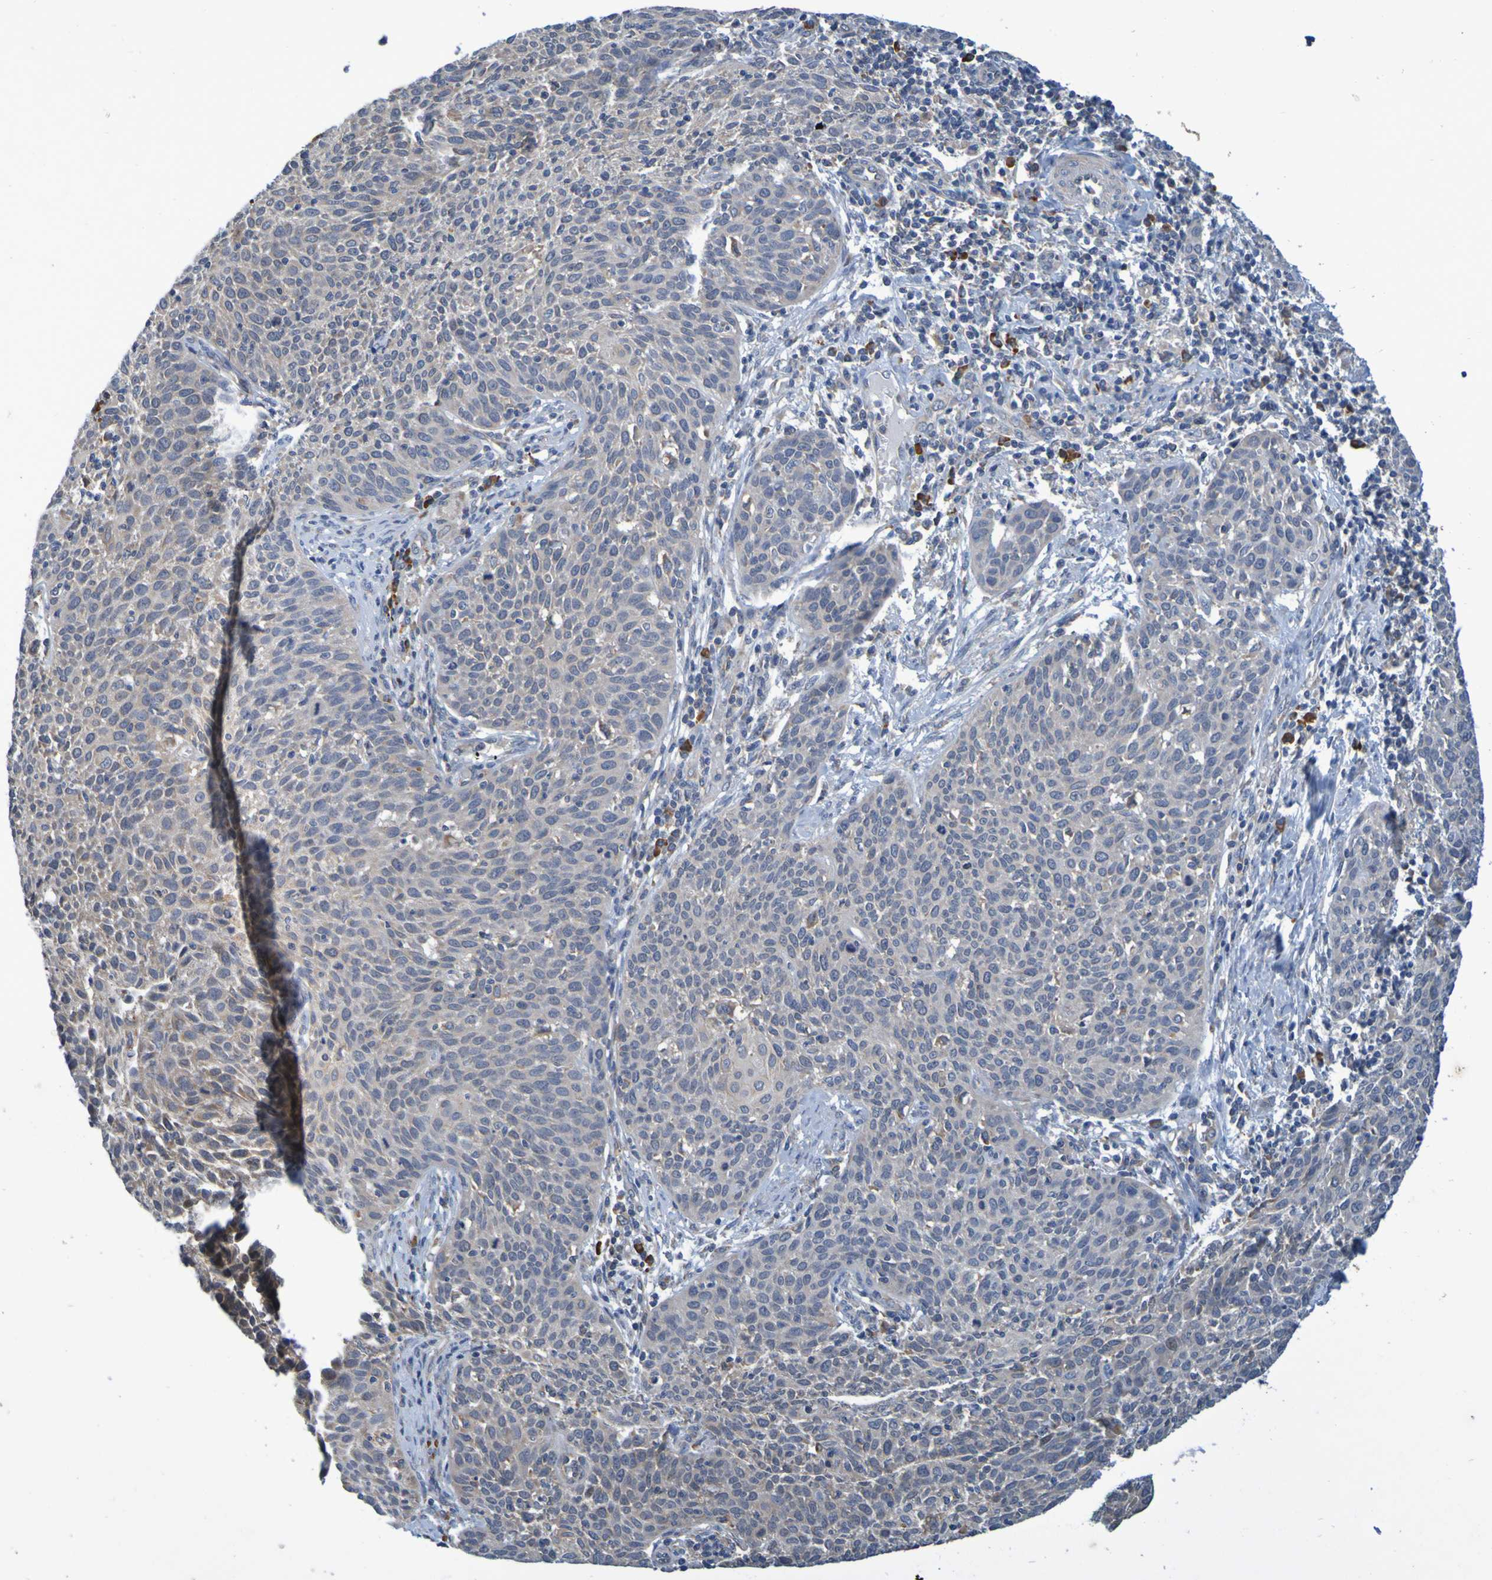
{"staining": {"intensity": "weak", "quantity": ">75%", "location": "cytoplasmic/membranous"}, "tissue": "cervical cancer", "cell_type": "Tumor cells", "image_type": "cancer", "snomed": [{"axis": "morphology", "description": "Squamous cell carcinoma, NOS"}, {"axis": "topography", "description": "Cervix"}], "caption": "Immunohistochemistry histopathology image of cervical squamous cell carcinoma stained for a protein (brown), which shows low levels of weak cytoplasmic/membranous staining in about >75% of tumor cells.", "gene": "CLDN18", "patient": {"sex": "female", "age": 38}}